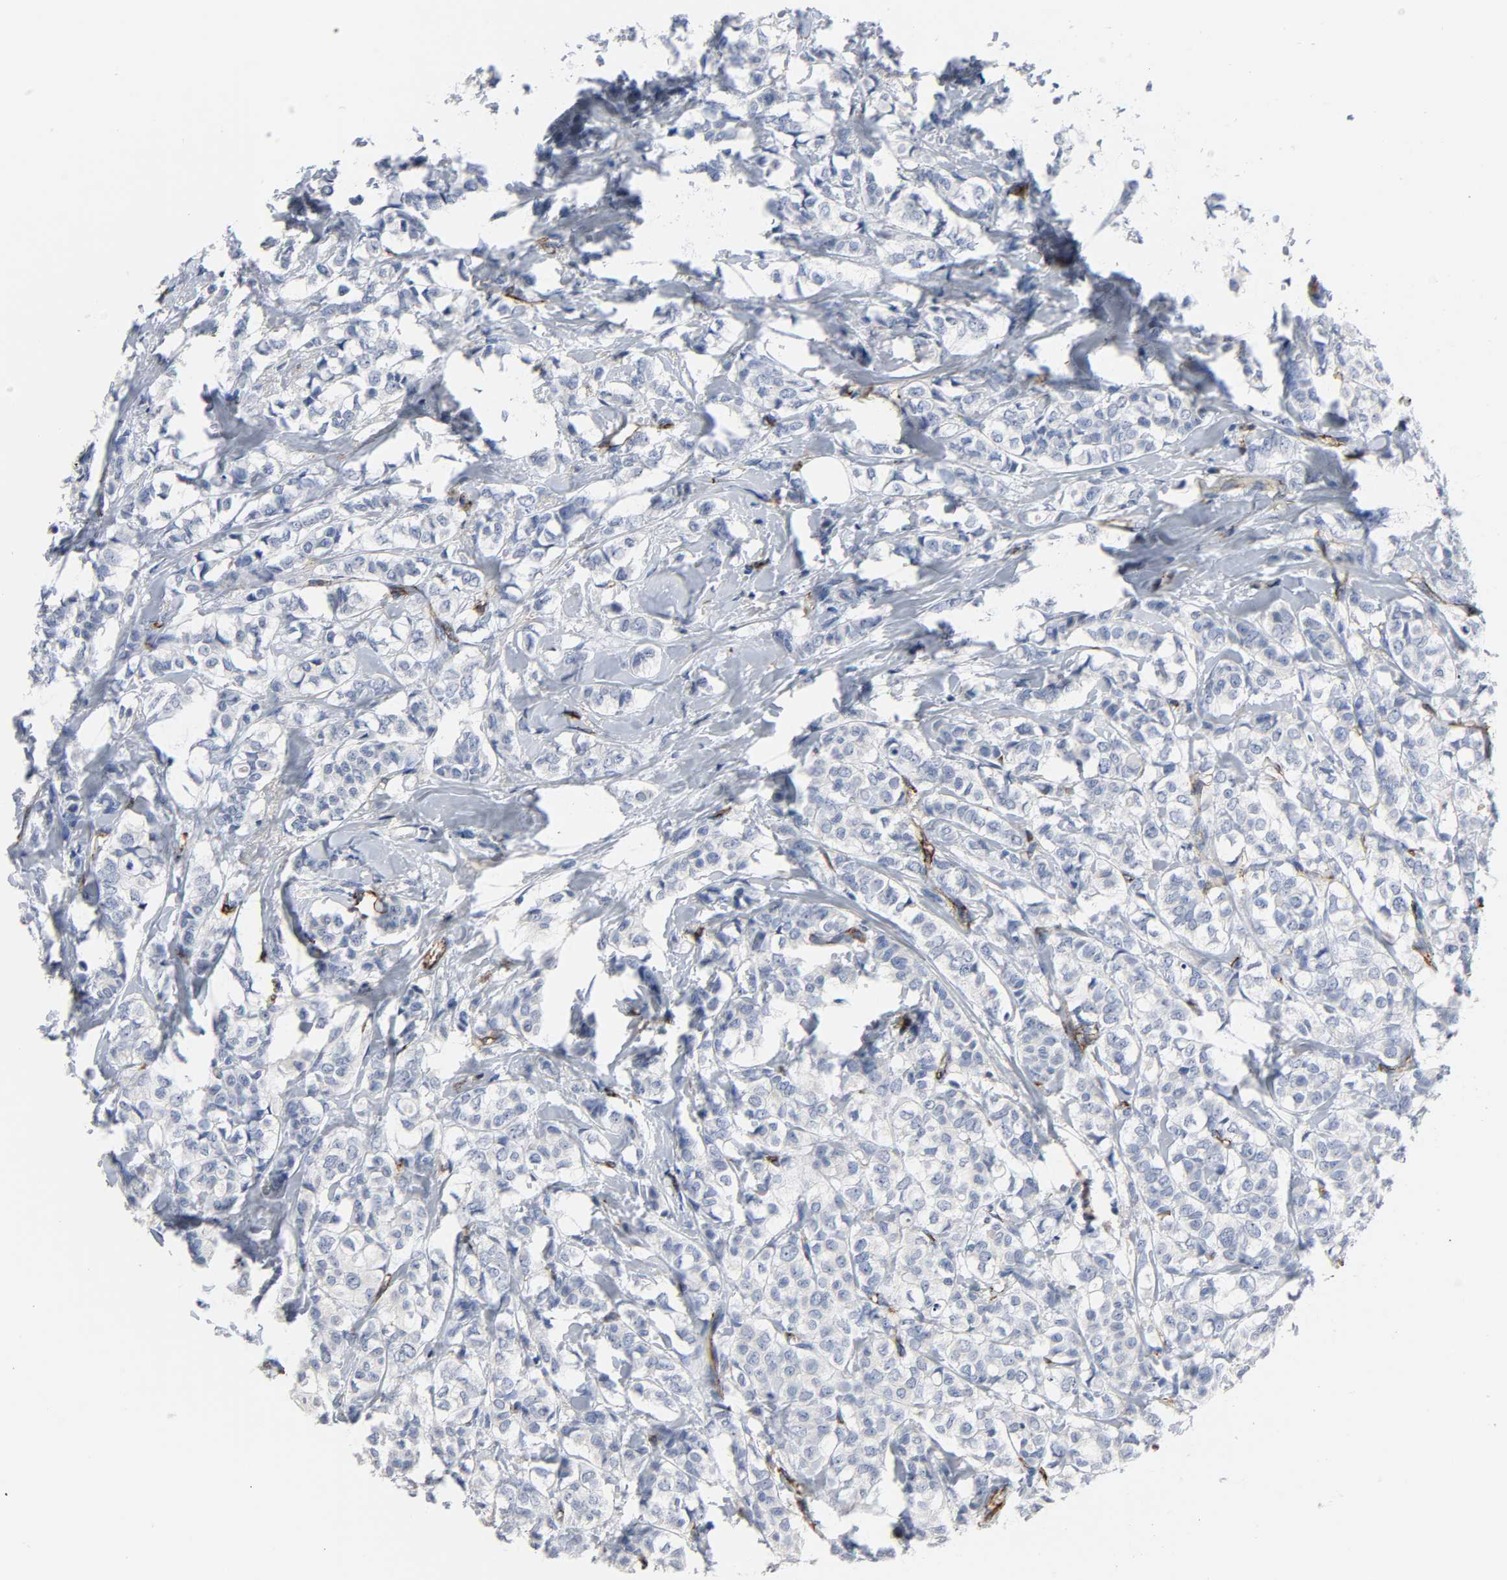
{"staining": {"intensity": "negative", "quantity": "none", "location": "none"}, "tissue": "breast cancer", "cell_type": "Tumor cells", "image_type": "cancer", "snomed": [{"axis": "morphology", "description": "Lobular carcinoma"}, {"axis": "topography", "description": "Breast"}], "caption": "Tumor cells show no significant protein positivity in breast cancer (lobular carcinoma).", "gene": "PECAM1", "patient": {"sex": "female", "age": 60}}